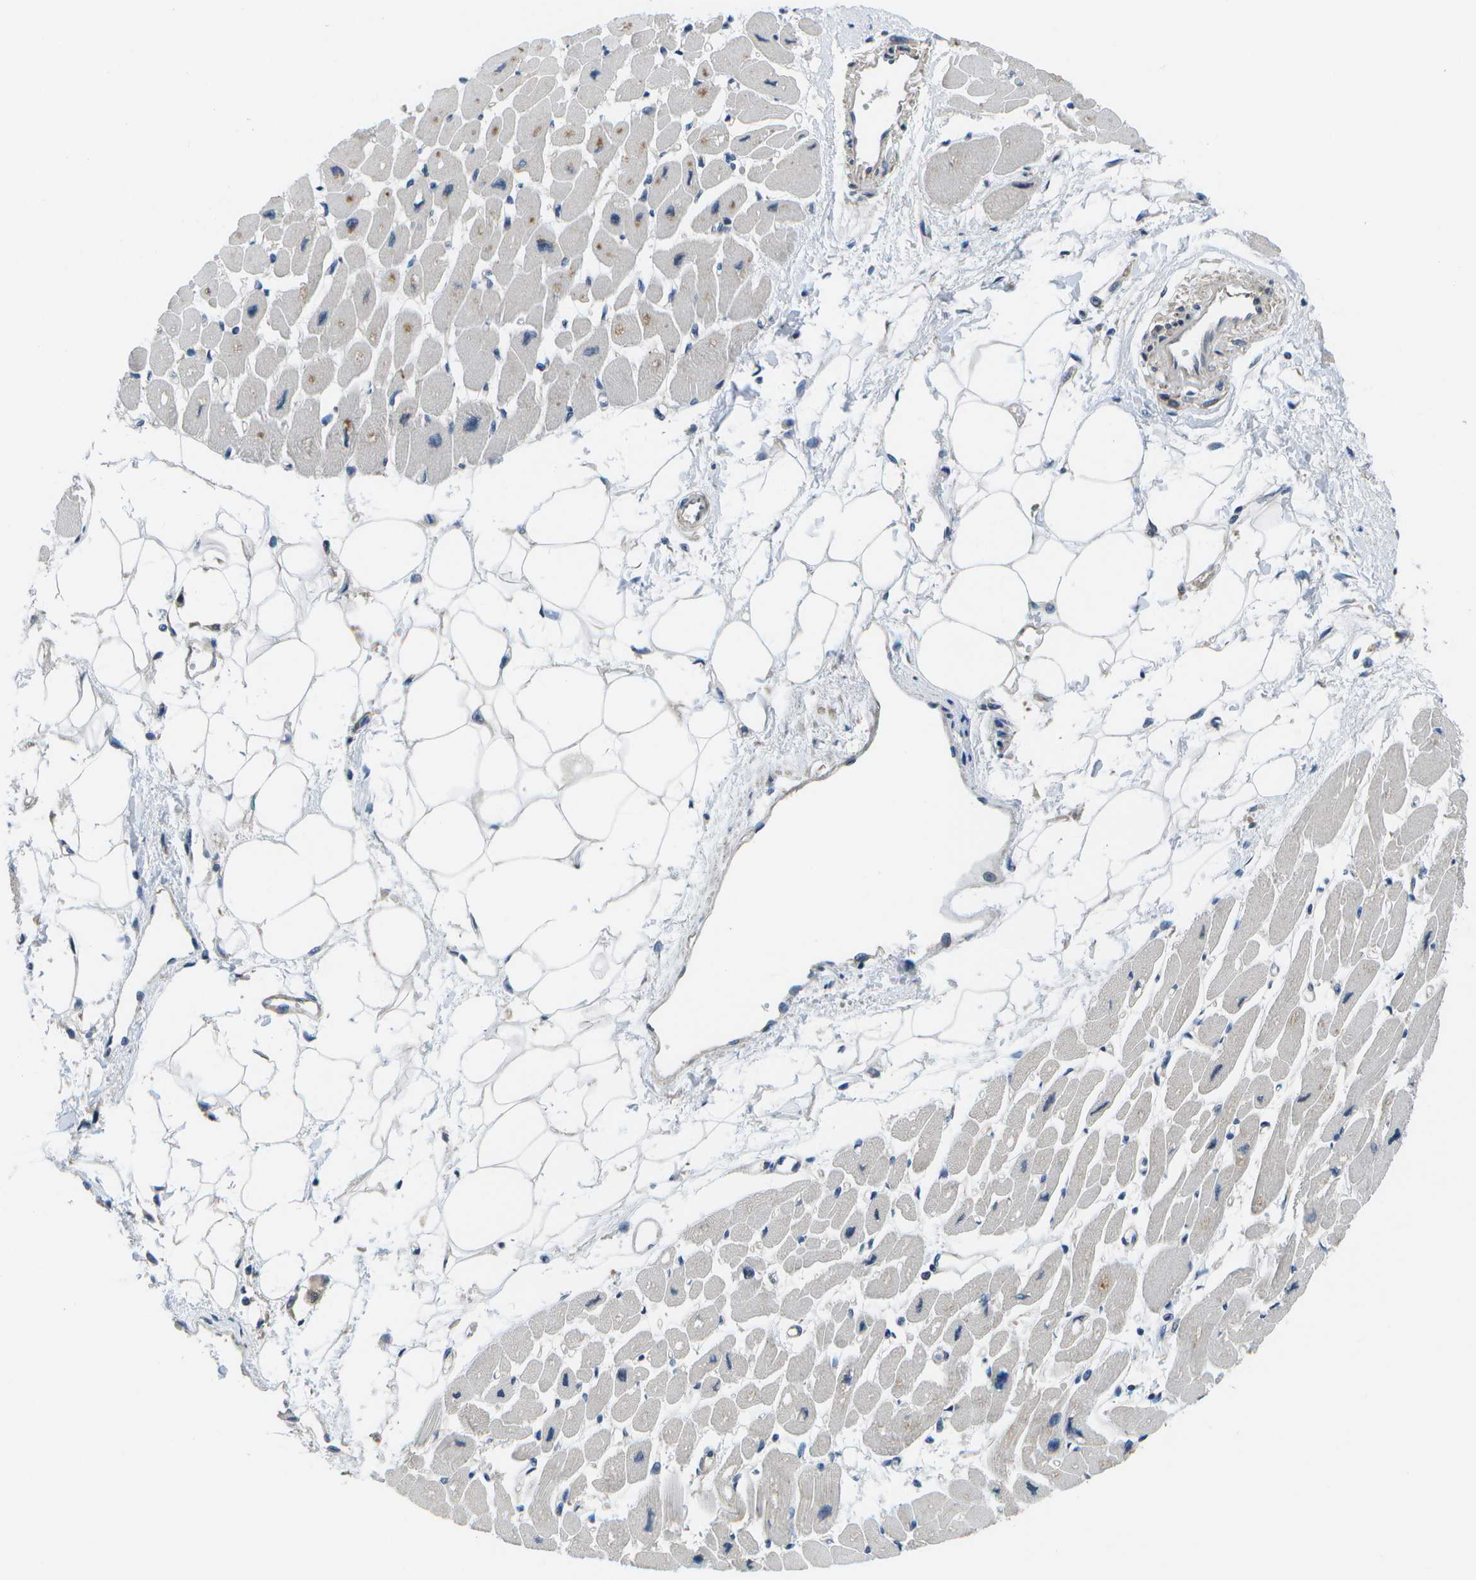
{"staining": {"intensity": "weak", "quantity": "<25%", "location": "cytoplasmic/membranous"}, "tissue": "heart muscle", "cell_type": "Cardiomyocytes", "image_type": "normal", "snomed": [{"axis": "morphology", "description": "Normal tissue, NOS"}, {"axis": "topography", "description": "Heart"}], "caption": "This photomicrograph is of benign heart muscle stained with immunohistochemistry (IHC) to label a protein in brown with the nuclei are counter-stained blue. There is no expression in cardiomyocytes. (Brightfield microscopy of DAB (3,3'-diaminobenzidine) immunohistochemistry (IHC) at high magnification).", "gene": "P3H1", "patient": {"sex": "female", "age": 54}}